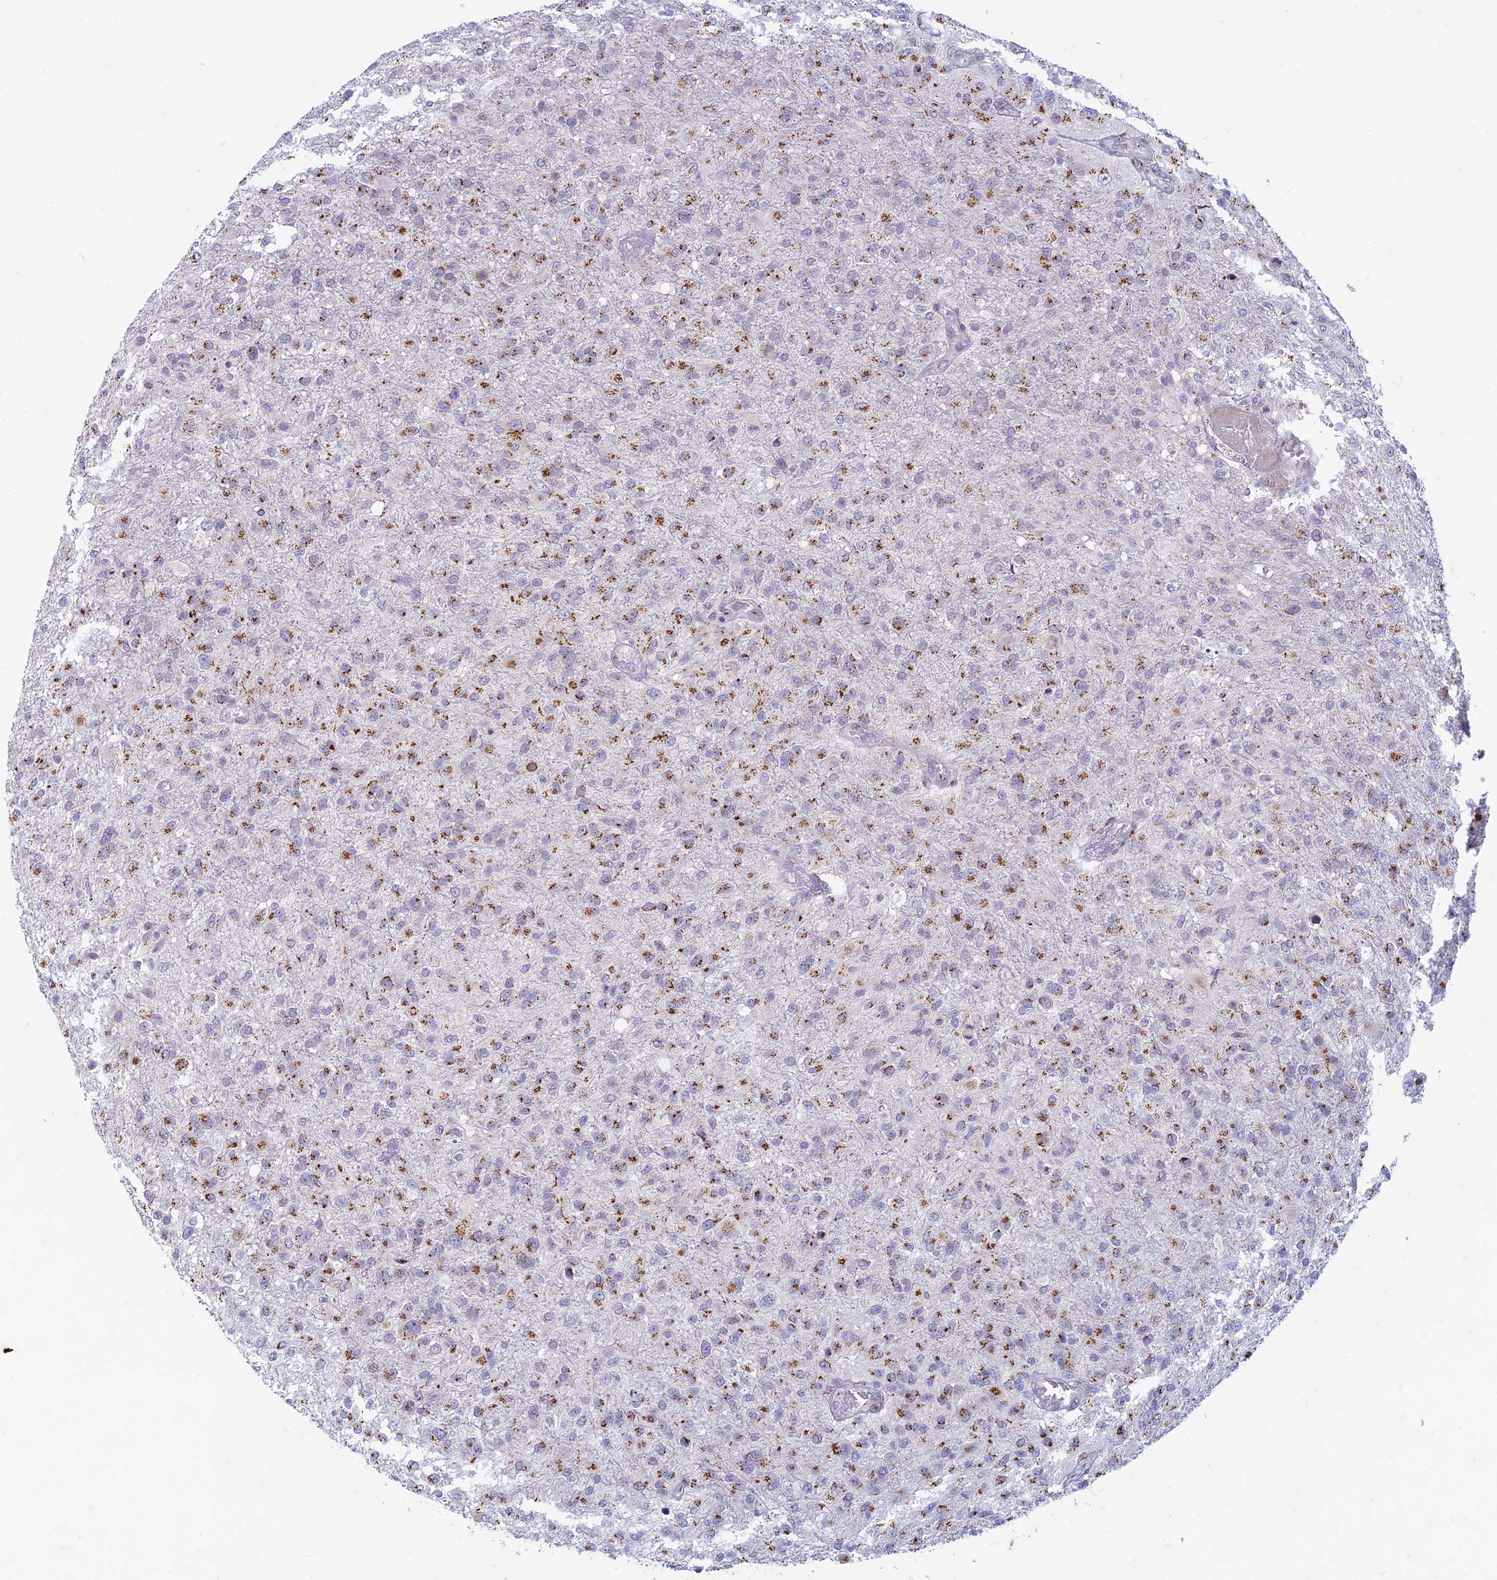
{"staining": {"intensity": "strong", "quantity": "25%-75%", "location": "cytoplasmic/membranous"}, "tissue": "glioma", "cell_type": "Tumor cells", "image_type": "cancer", "snomed": [{"axis": "morphology", "description": "Glioma, malignant, High grade"}, {"axis": "topography", "description": "Brain"}], "caption": "Malignant glioma (high-grade) stained with a brown dye exhibits strong cytoplasmic/membranous positive staining in approximately 25%-75% of tumor cells.", "gene": "FAM3C", "patient": {"sex": "female", "age": 74}}